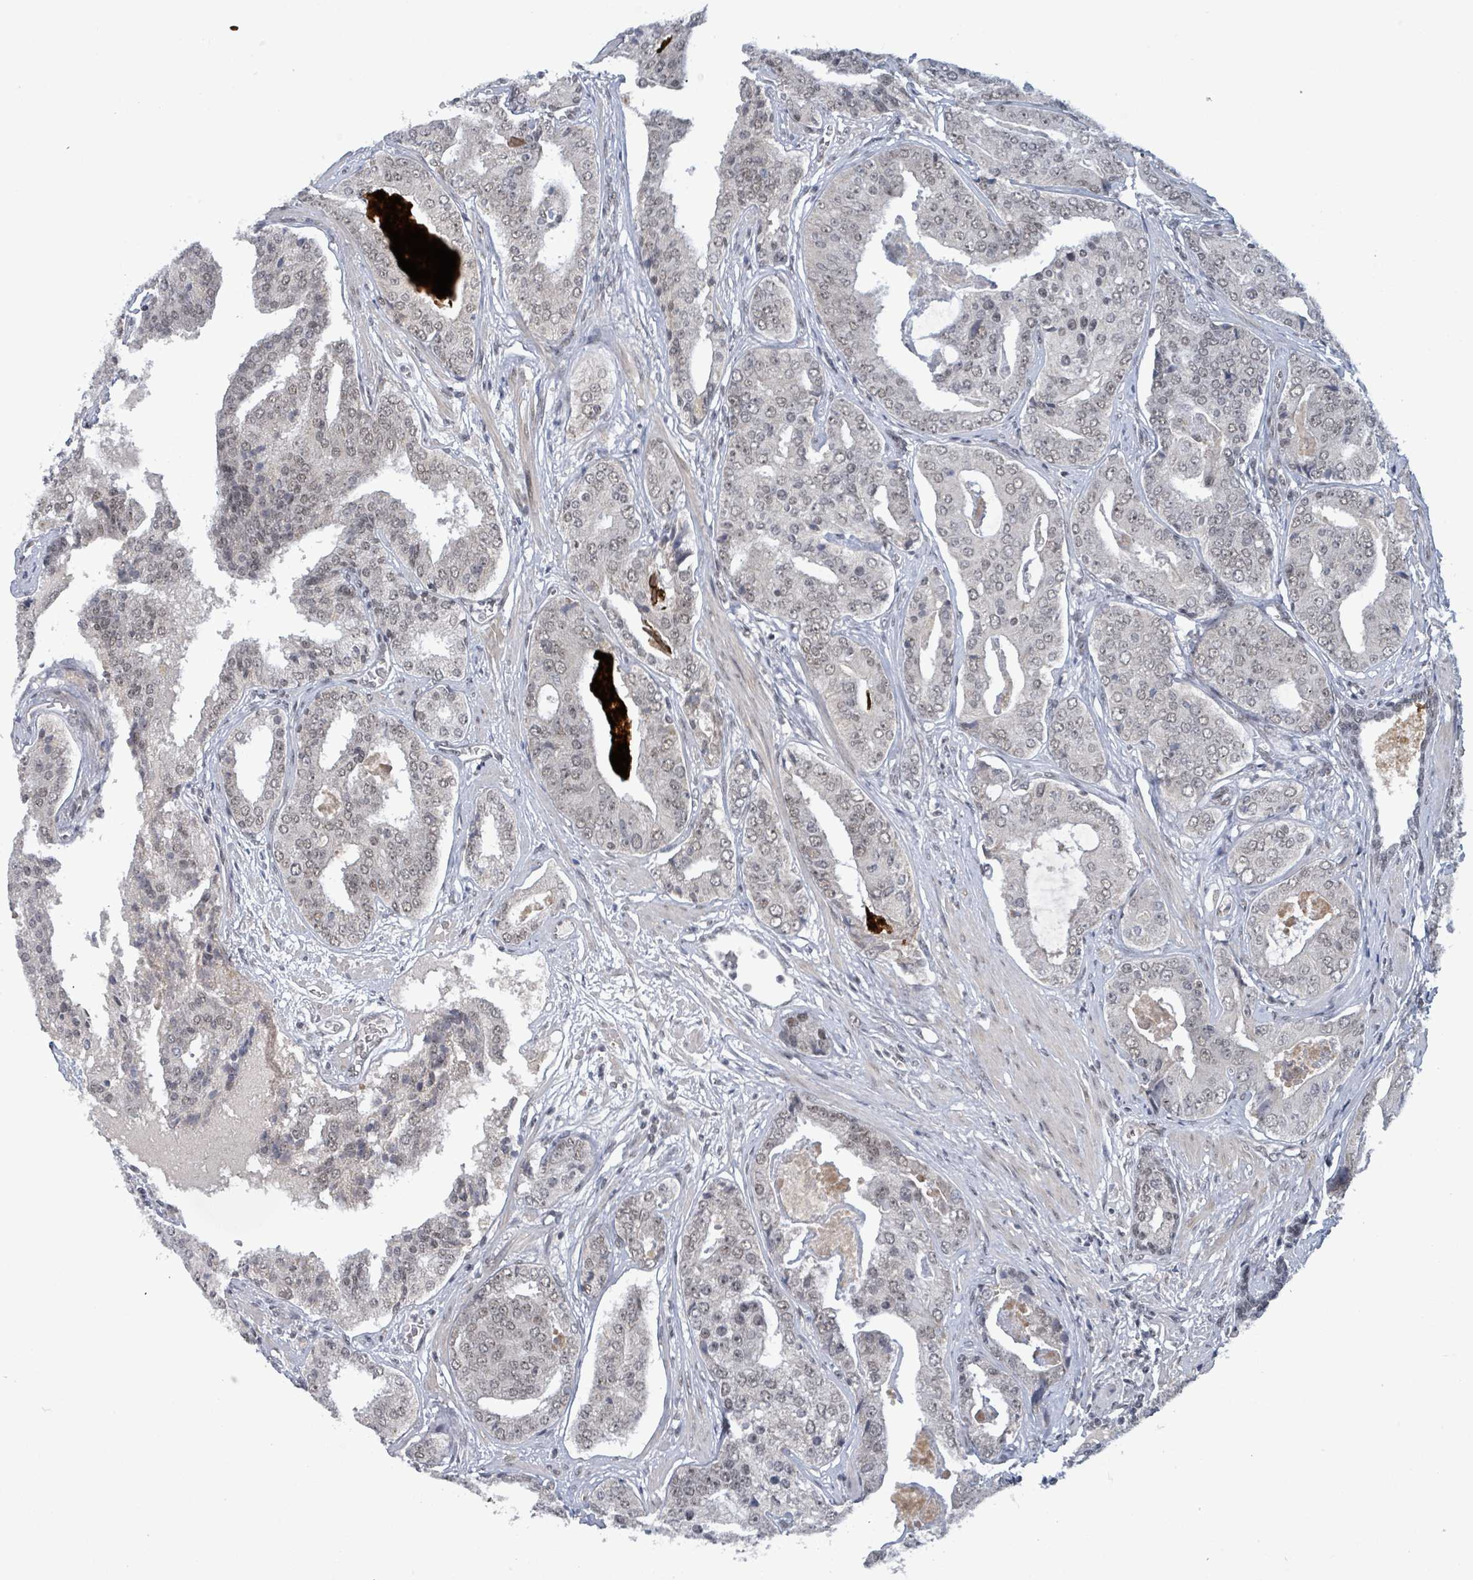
{"staining": {"intensity": "weak", "quantity": "25%-75%", "location": "nuclear"}, "tissue": "prostate cancer", "cell_type": "Tumor cells", "image_type": "cancer", "snomed": [{"axis": "morphology", "description": "Adenocarcinoma, High grade"}, {"axis": "topography", "description": "Prostate"}], "caption": "Protein positivity by IHC shows weak nuclear expression in about 25%-75% of tumor cells in prostate adenocarcinoma (high-grade). The protein of interest is shown in brown color, while the nuclei are stained blue.", "gene": "BANP", "patient": {"sex": "male", "age": 71}}